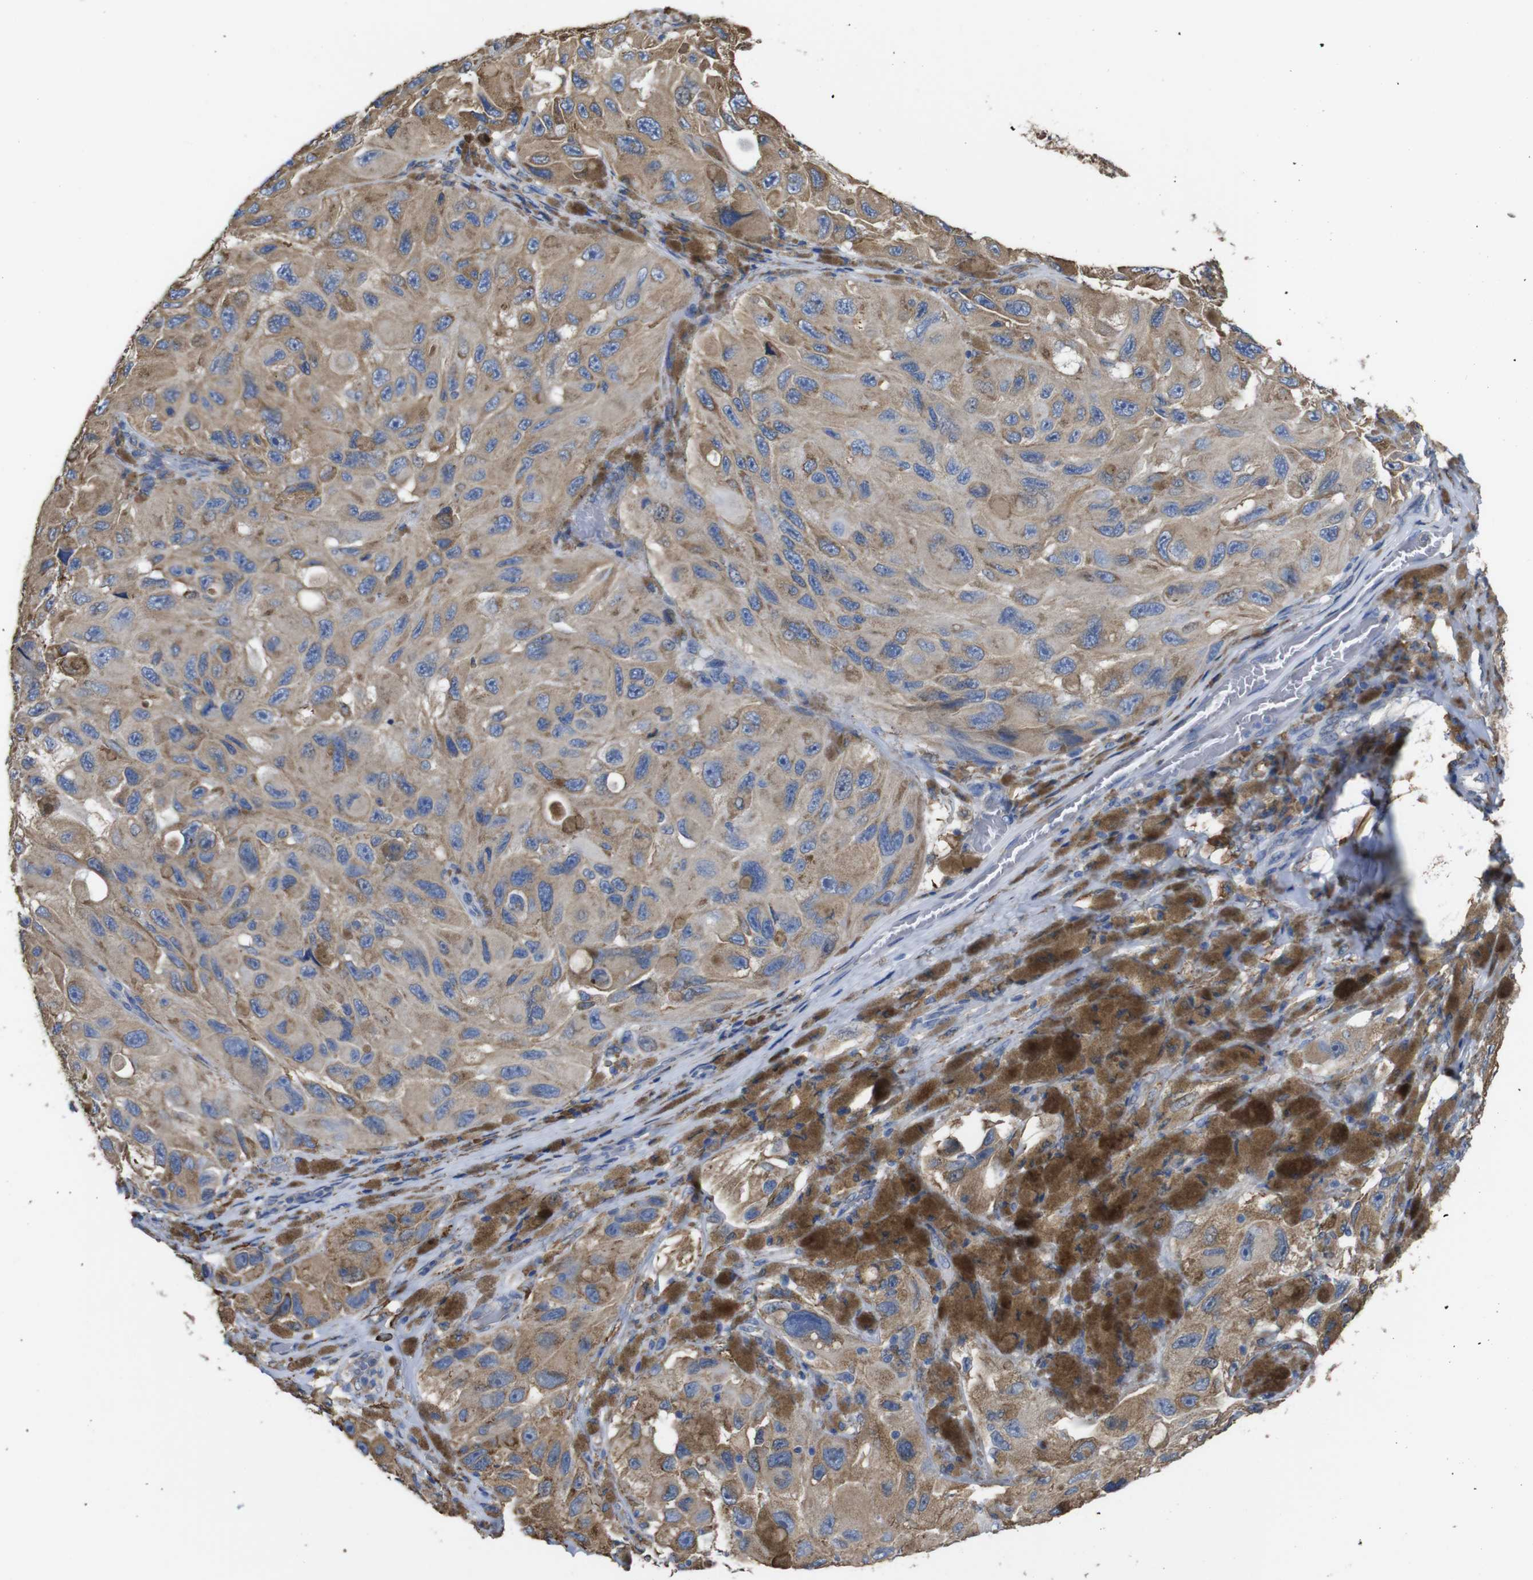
{"staining": {"intensity": "weak", "quantity": ">75%", "location": "cytoplasmic/membranous"}, "tissue": "melanoma", "cell_type": "Tumor cells", "image_type": "cancer", "snomed": [{"axis": "morphology", "description": "Malignant melanoma, NOS"}, {"axis": "topography", "description": "Skin"}], "caption": "Immunohistochemical staining of human malignant melanoma shows weak cytoplasmic/membranous protein positivity in approximately >75% of tumor cells.", "gene": "PPIB", "patient": {"sex": "female", "age": 73}}